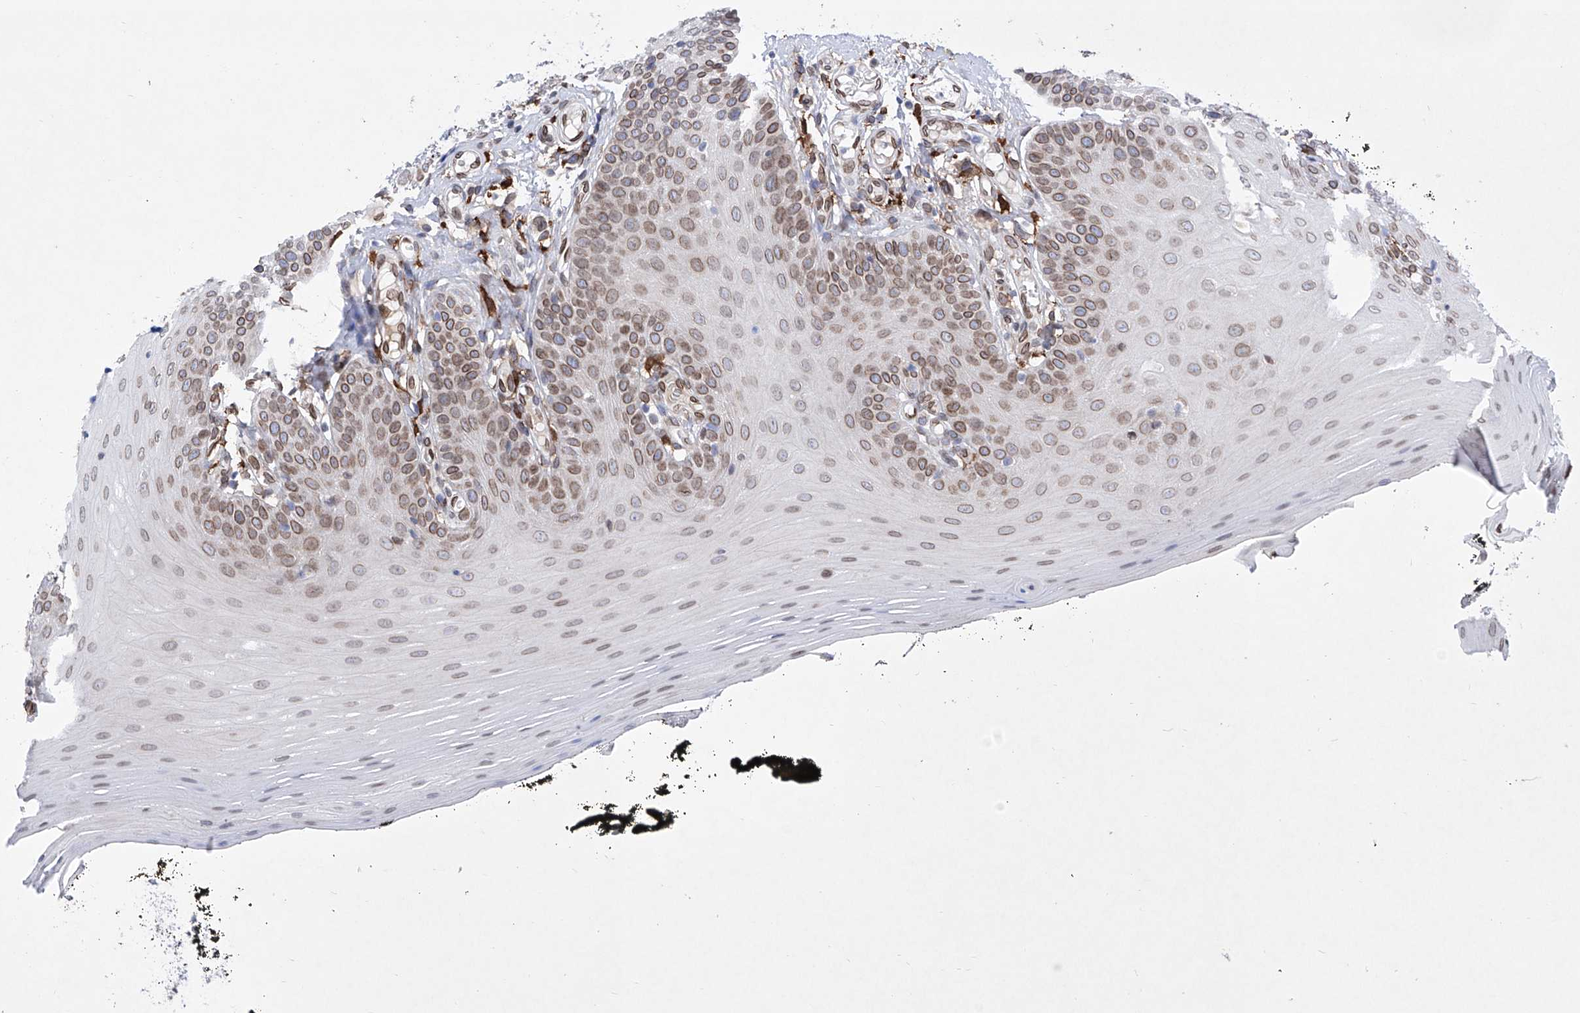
{"staining": {"intensity": "moderate", "quantity": "25%-75%", "location": "cytoplasmic/membranous,nuclear"}, "tissue": "oral mucosa", "cell_type": "Squamous epithelial cells", "image_type": "normal", "snomed": [{"axis": "morphology", "description": "Normal tissue, NOS"}, {"axis": "topography", "description": "Oral tissue"}], "caption": "This histopathology image demonstrates immunohistochemistry staining of unremarkable oral mucosa, with medium moderate cytoplasmic/membranous,nuclear positivity in approximately 25%-75% of squamous epithelial cells.", "gene": "LCLAT1", "patient": {"sex": "male", "age": 74}}